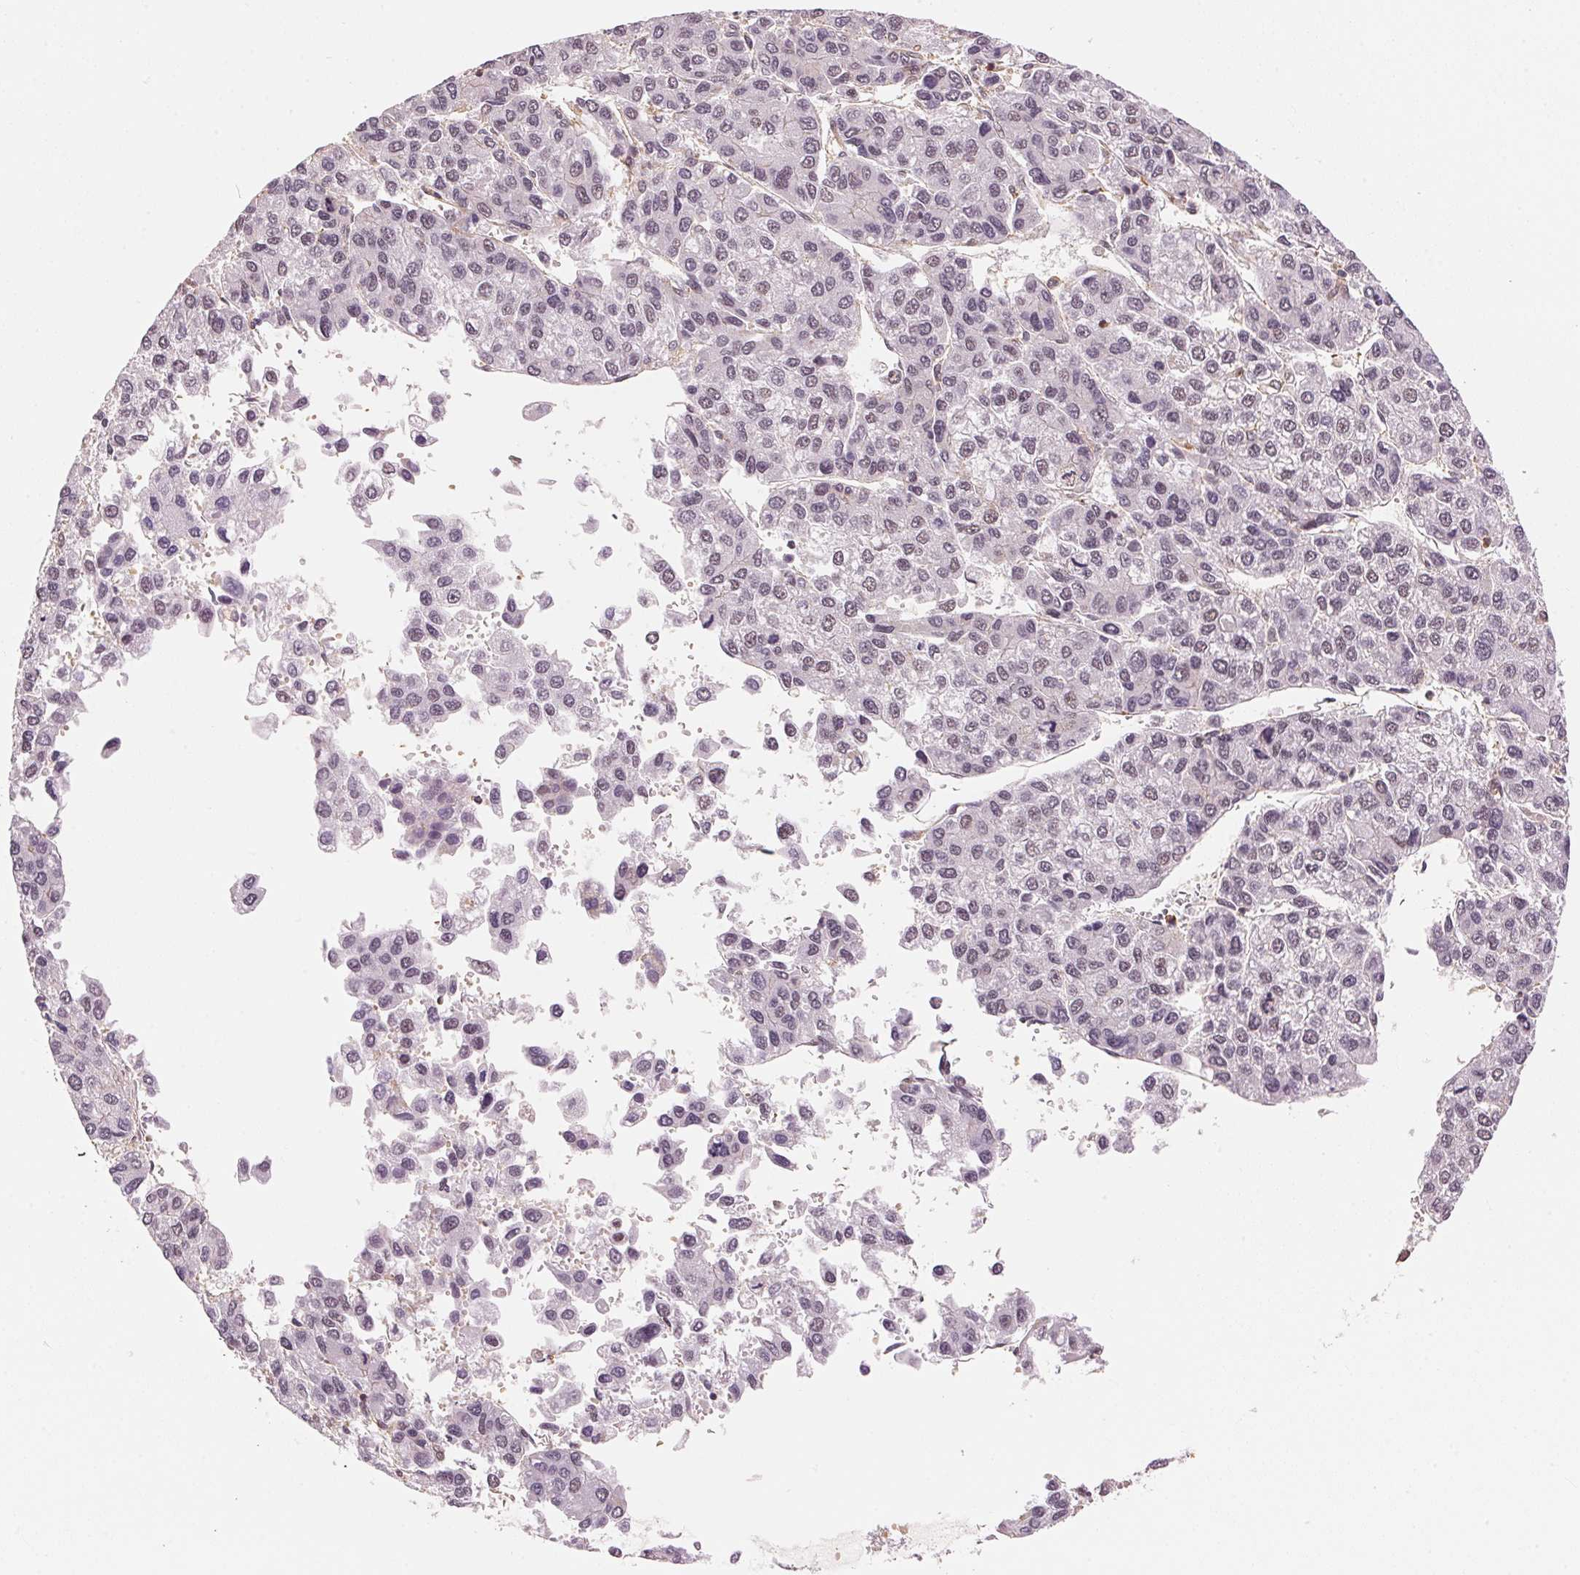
{"staining": {"intensity": "negative", "quantity": "none", "location": "none"}, "tissue": "liver cancer", "cell_type": "Tumor cells", "image_type": "cancer", "snomed": [{"axis": "morphology", "description": "Carcinoma, Hepatocellular, NOS"}, {"axis": "topography", "description": "Liver"}], "caption": "Histopathology image shows no significant protein expression in tumor cells of liver hepatocellular carcinoma. Brightfield microscopy of IHC stained with DAB (3,3'-diaminobenzidine) (brown) and hematoxylin (blue), captured at high magnification.", "gene": "HNRNPDL", "patient": {"sex": "female", "age": 66}}